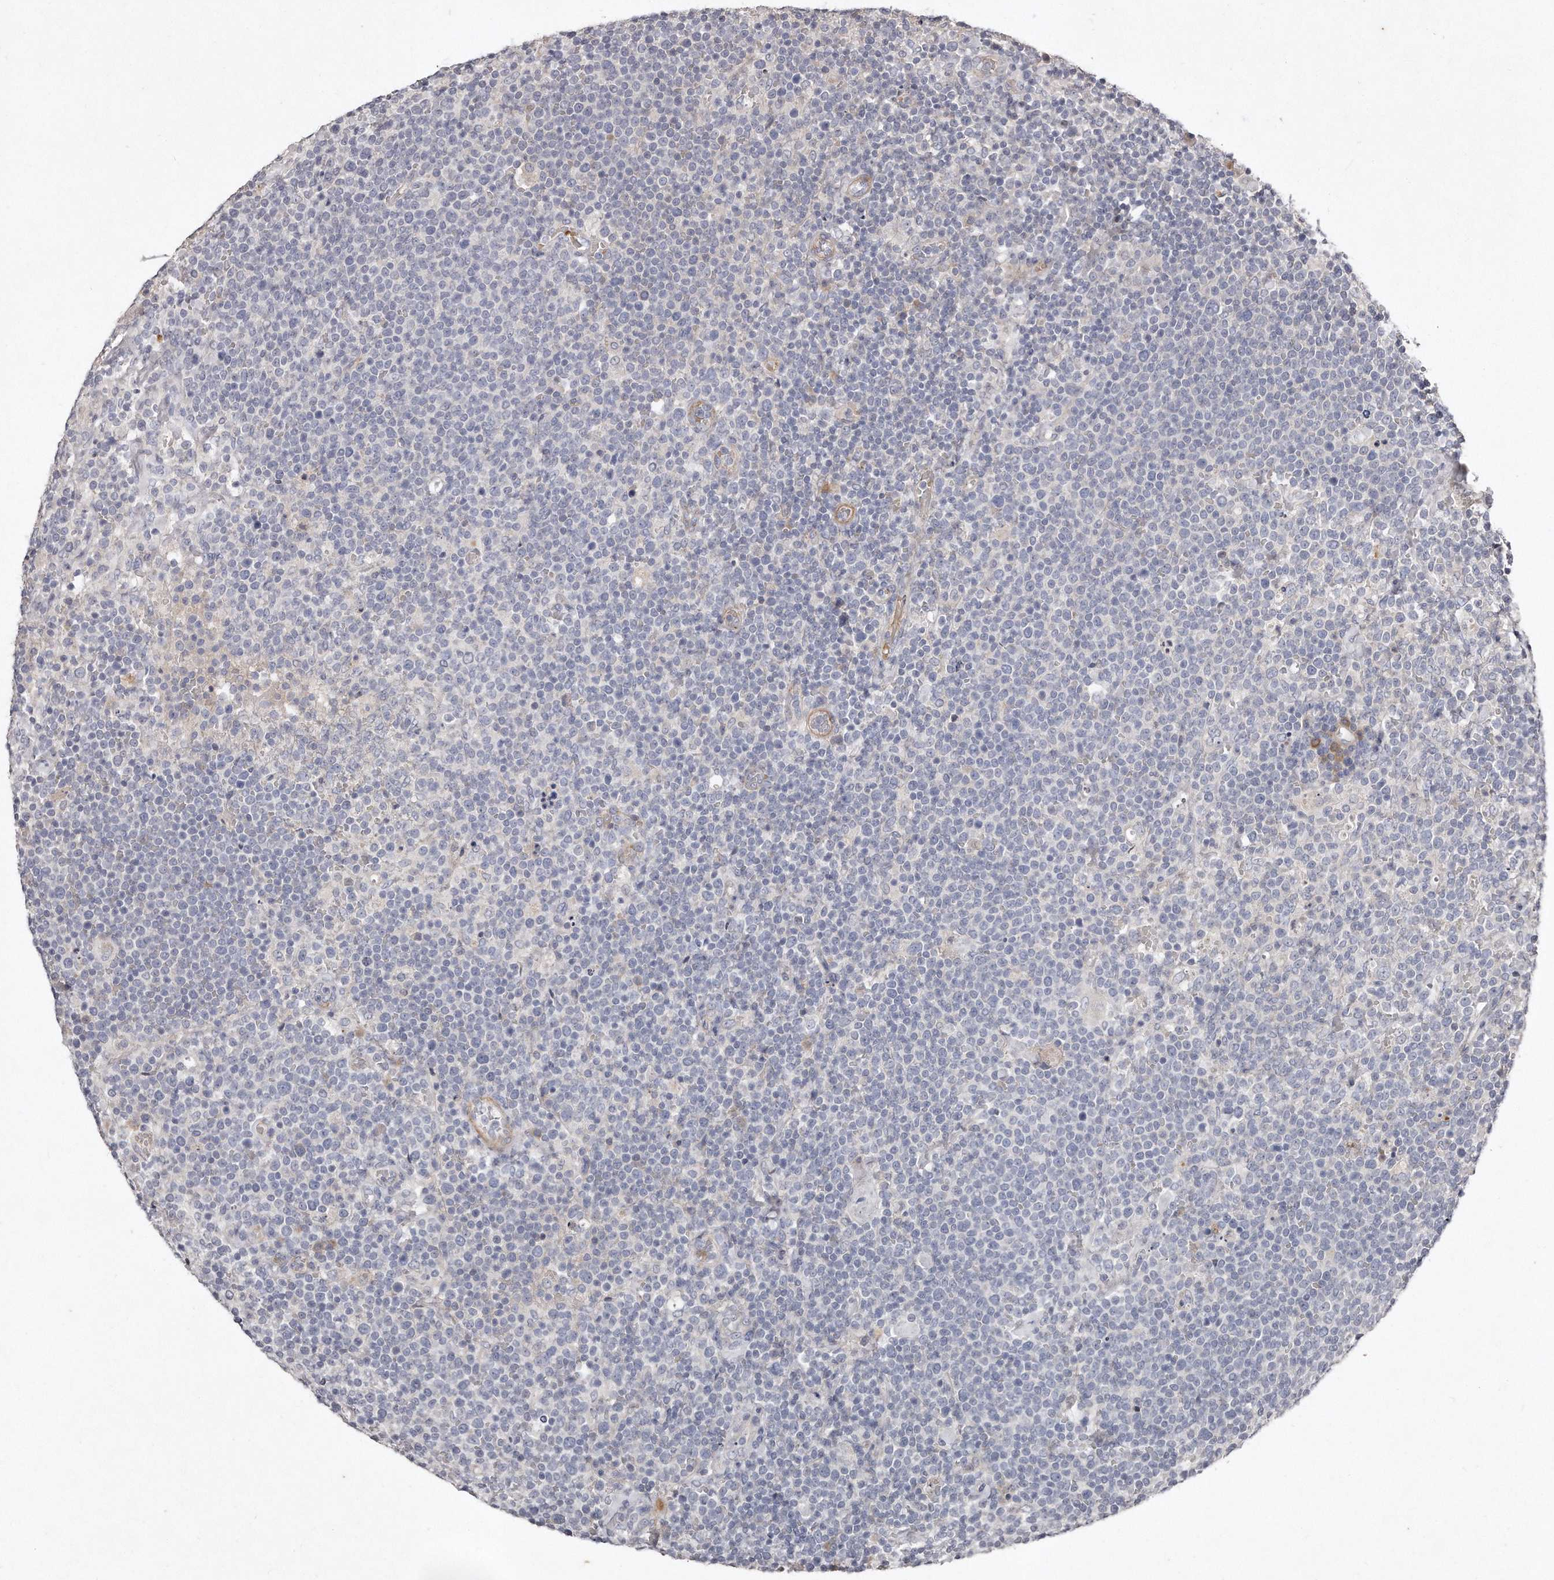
{"staining": {"intensity": "negative", "quantity": "none", "location": "none"}, "tissue": "lymphoma", "cell_type": "Tumor cells", "image_type": "cancer", "snomed": [{"axis": "morphology", "description": "Malignant lymphoma, non-Hodgkin's type, High grade"}, {"axis": "topography", "description": "Lymph node"}], "caption": "This is an immunohistochemistry (IHC) photomicrograph of human malignant lymphoma, non-Hodgkin's type (high-grade). There is no positivity in tumor cells.", "gene": "TECR", "patient": {"sex": "male", "age": 61}}